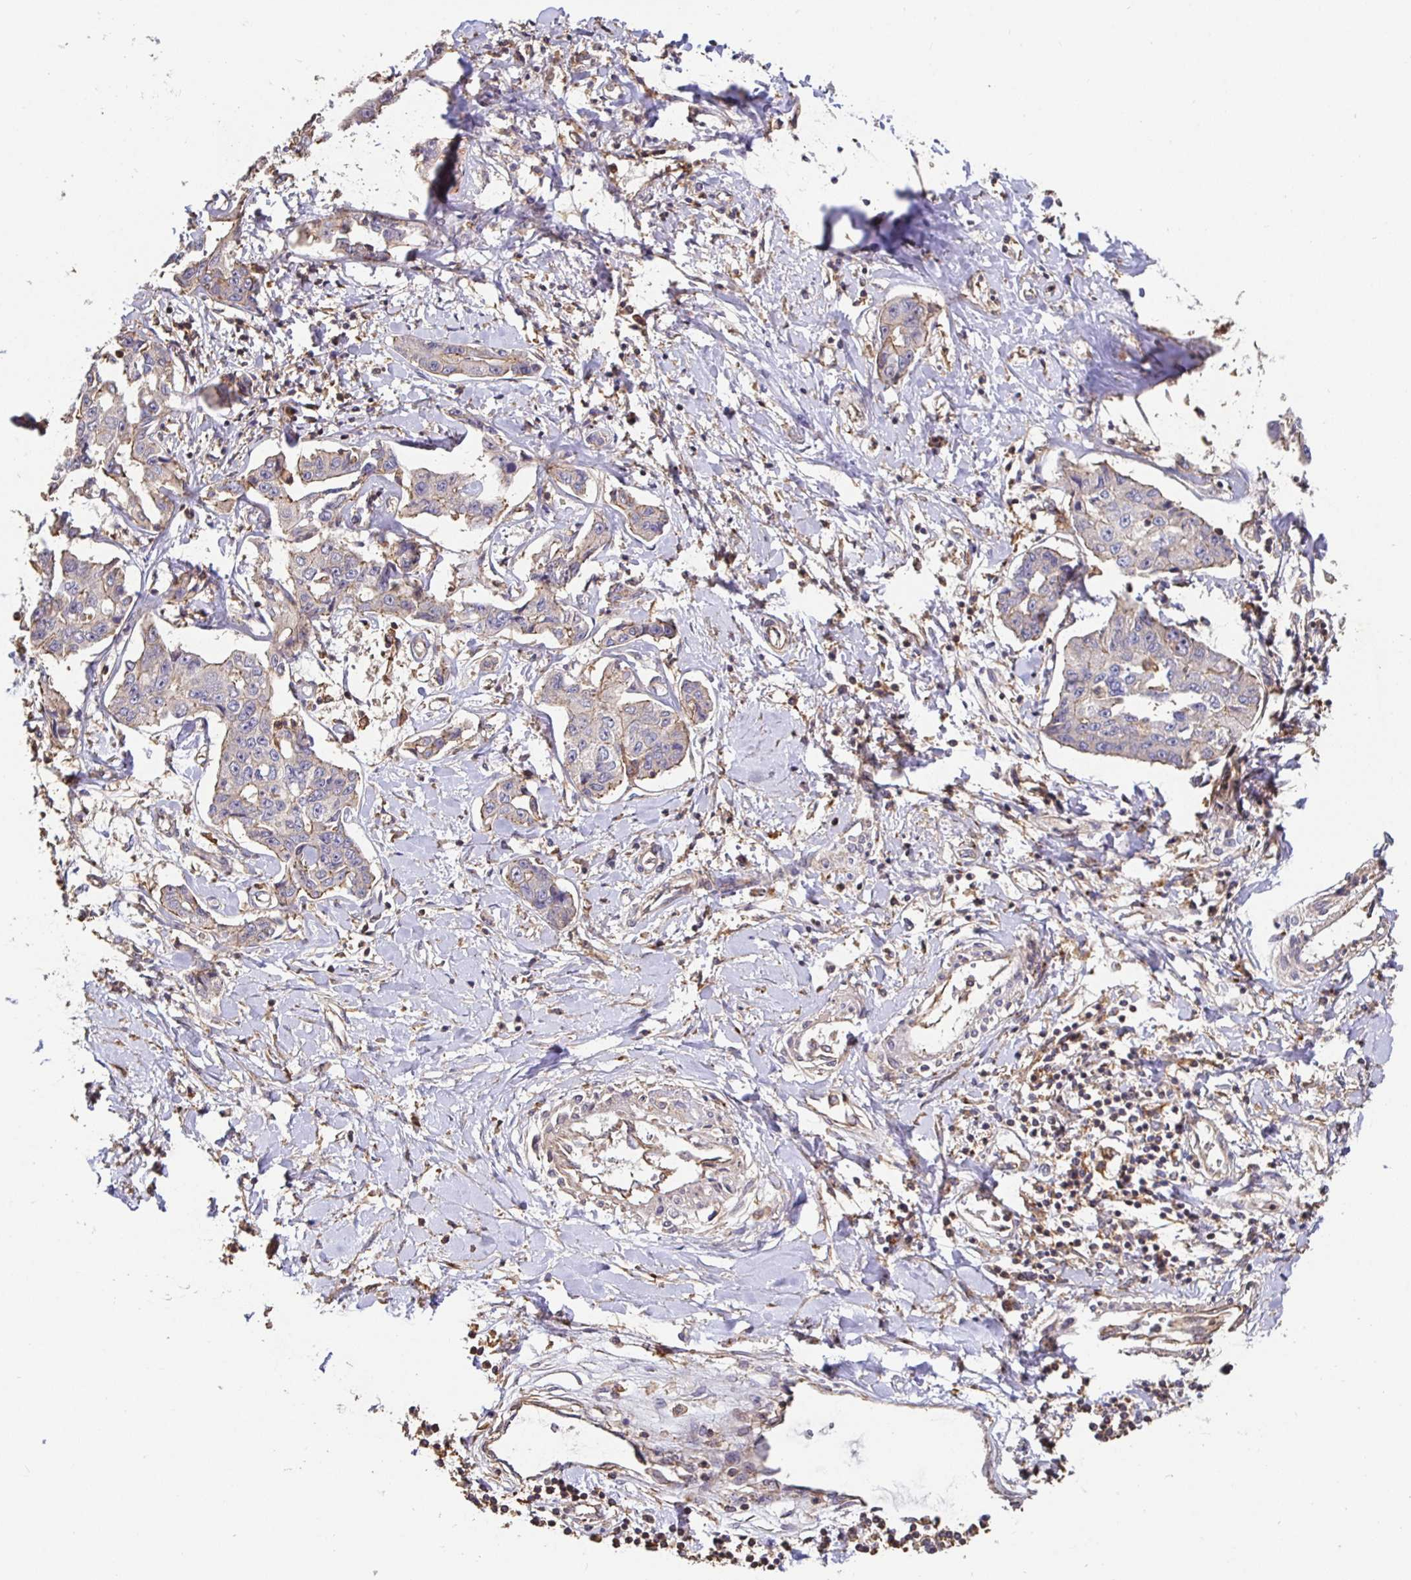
{"staining": {"intensity": "weak", "quantity": "<25%", "location": "cytoplasmic/membranous"}, "tissue": "liver cancer", "cell_type": "Tumor cells", "image_type": "cancer", "snomed": [{"axis": "morphology", "description": "Cholangiocarcinoma"}, {"axis": "topography", "description": "Liver"}], "caption": "High magnification brightfield microscopy of liver cholangiocarcinoma stained with DAB (brown) and counterstained with hematoxylin (blue): tumor cells show no significant expression.", "gene": "C1QTNF7", "patient": {"sex": "male", "age": 59}}